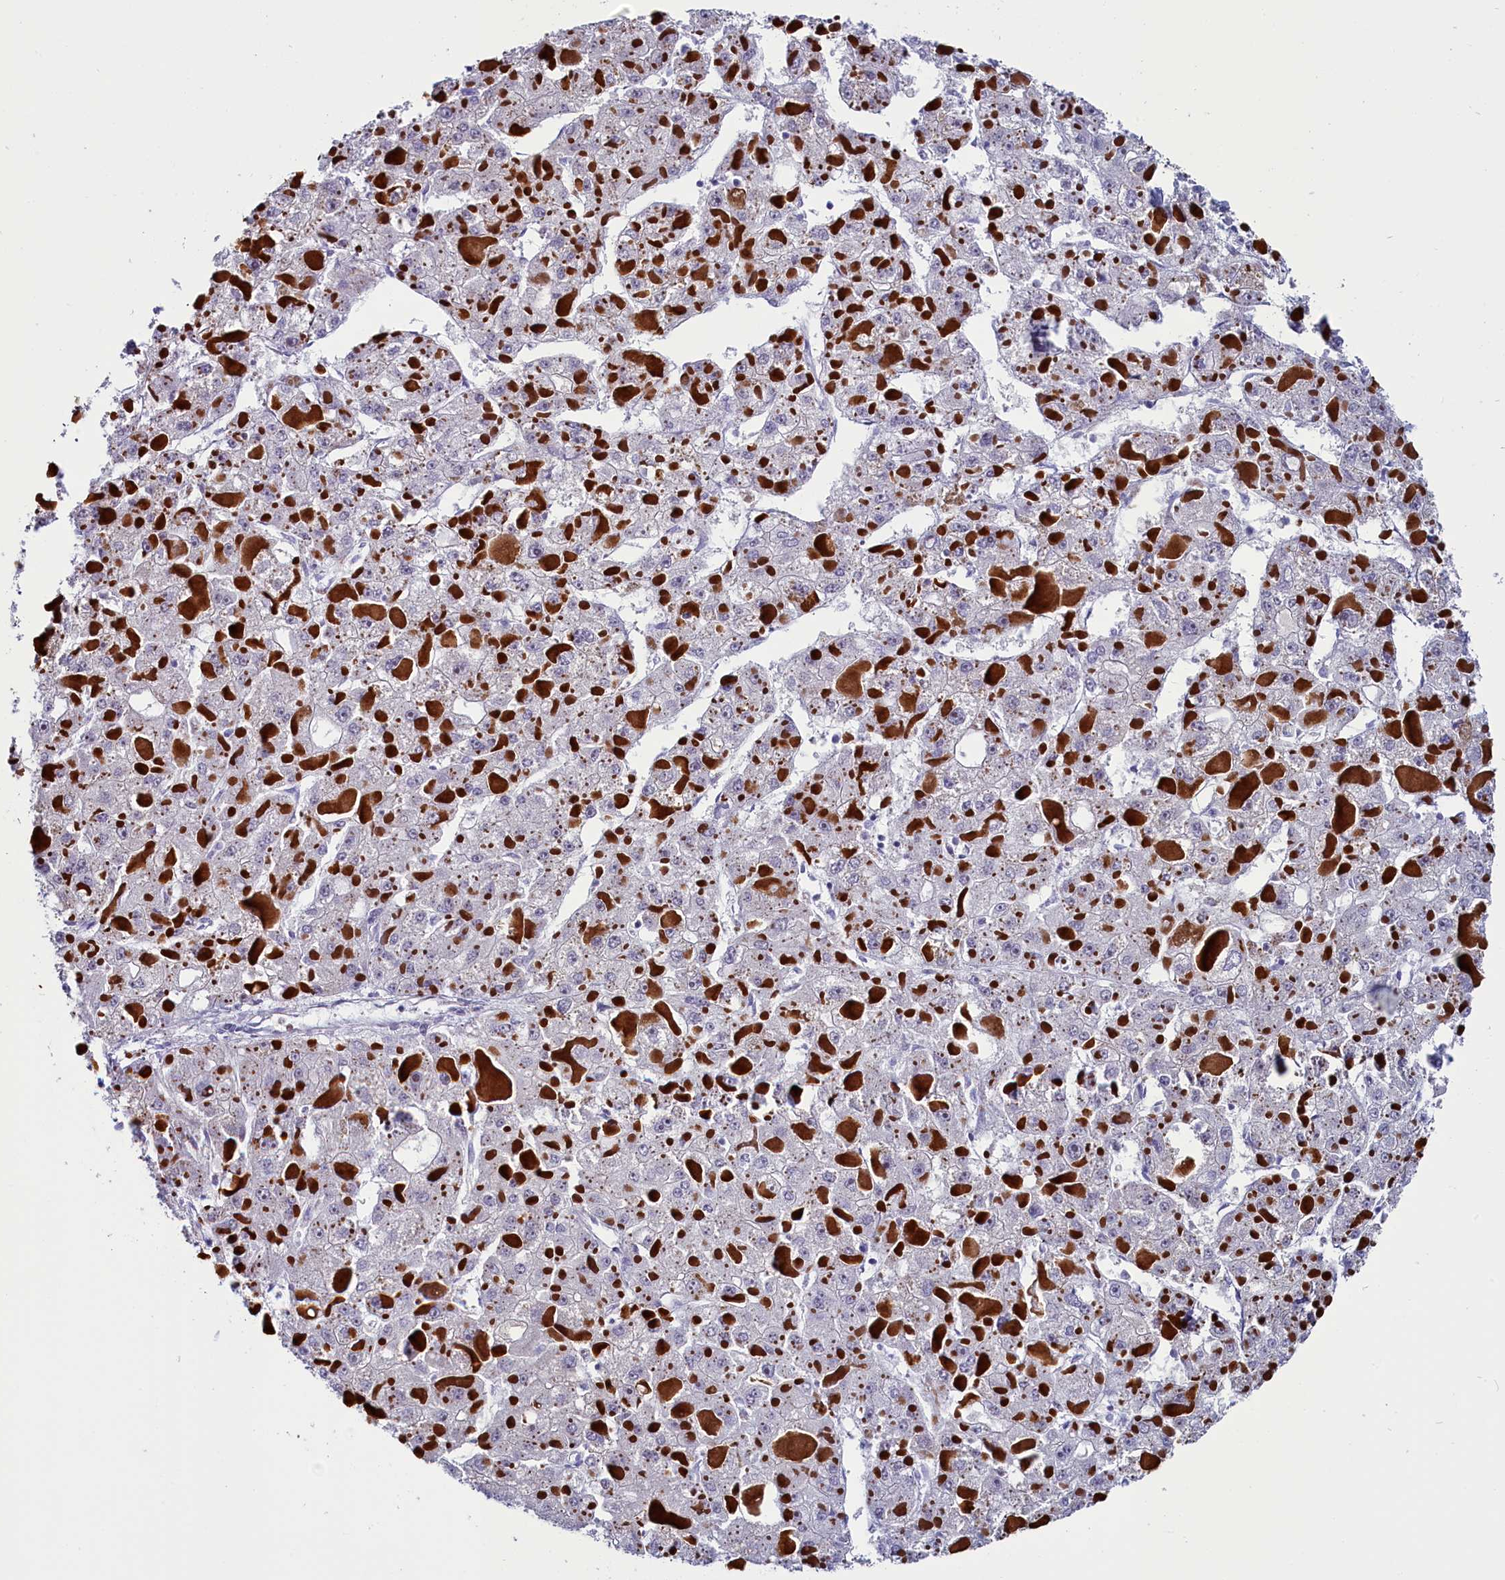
{"staining": {"intensity": "negative", "quantity": "none", "location": "none"}, "tissue": "liver cancer", "cell_type": "Tumor cells", "image_type": "cancer", "snomed": [{"axis": "morphology", "description": "Carcinoma, Hepatocellular, NOS"}, {"axis": "topography", "description": "Liver"}], "caption": "High power microscopy image of an immunohistochemistry (IHC) photomicrograph of liver hepatocellular carcinoma, revealing no significant staining in tumor cells.", "gene": "CIAPIN1", "patient": {"sex": "female", "age": 73}}